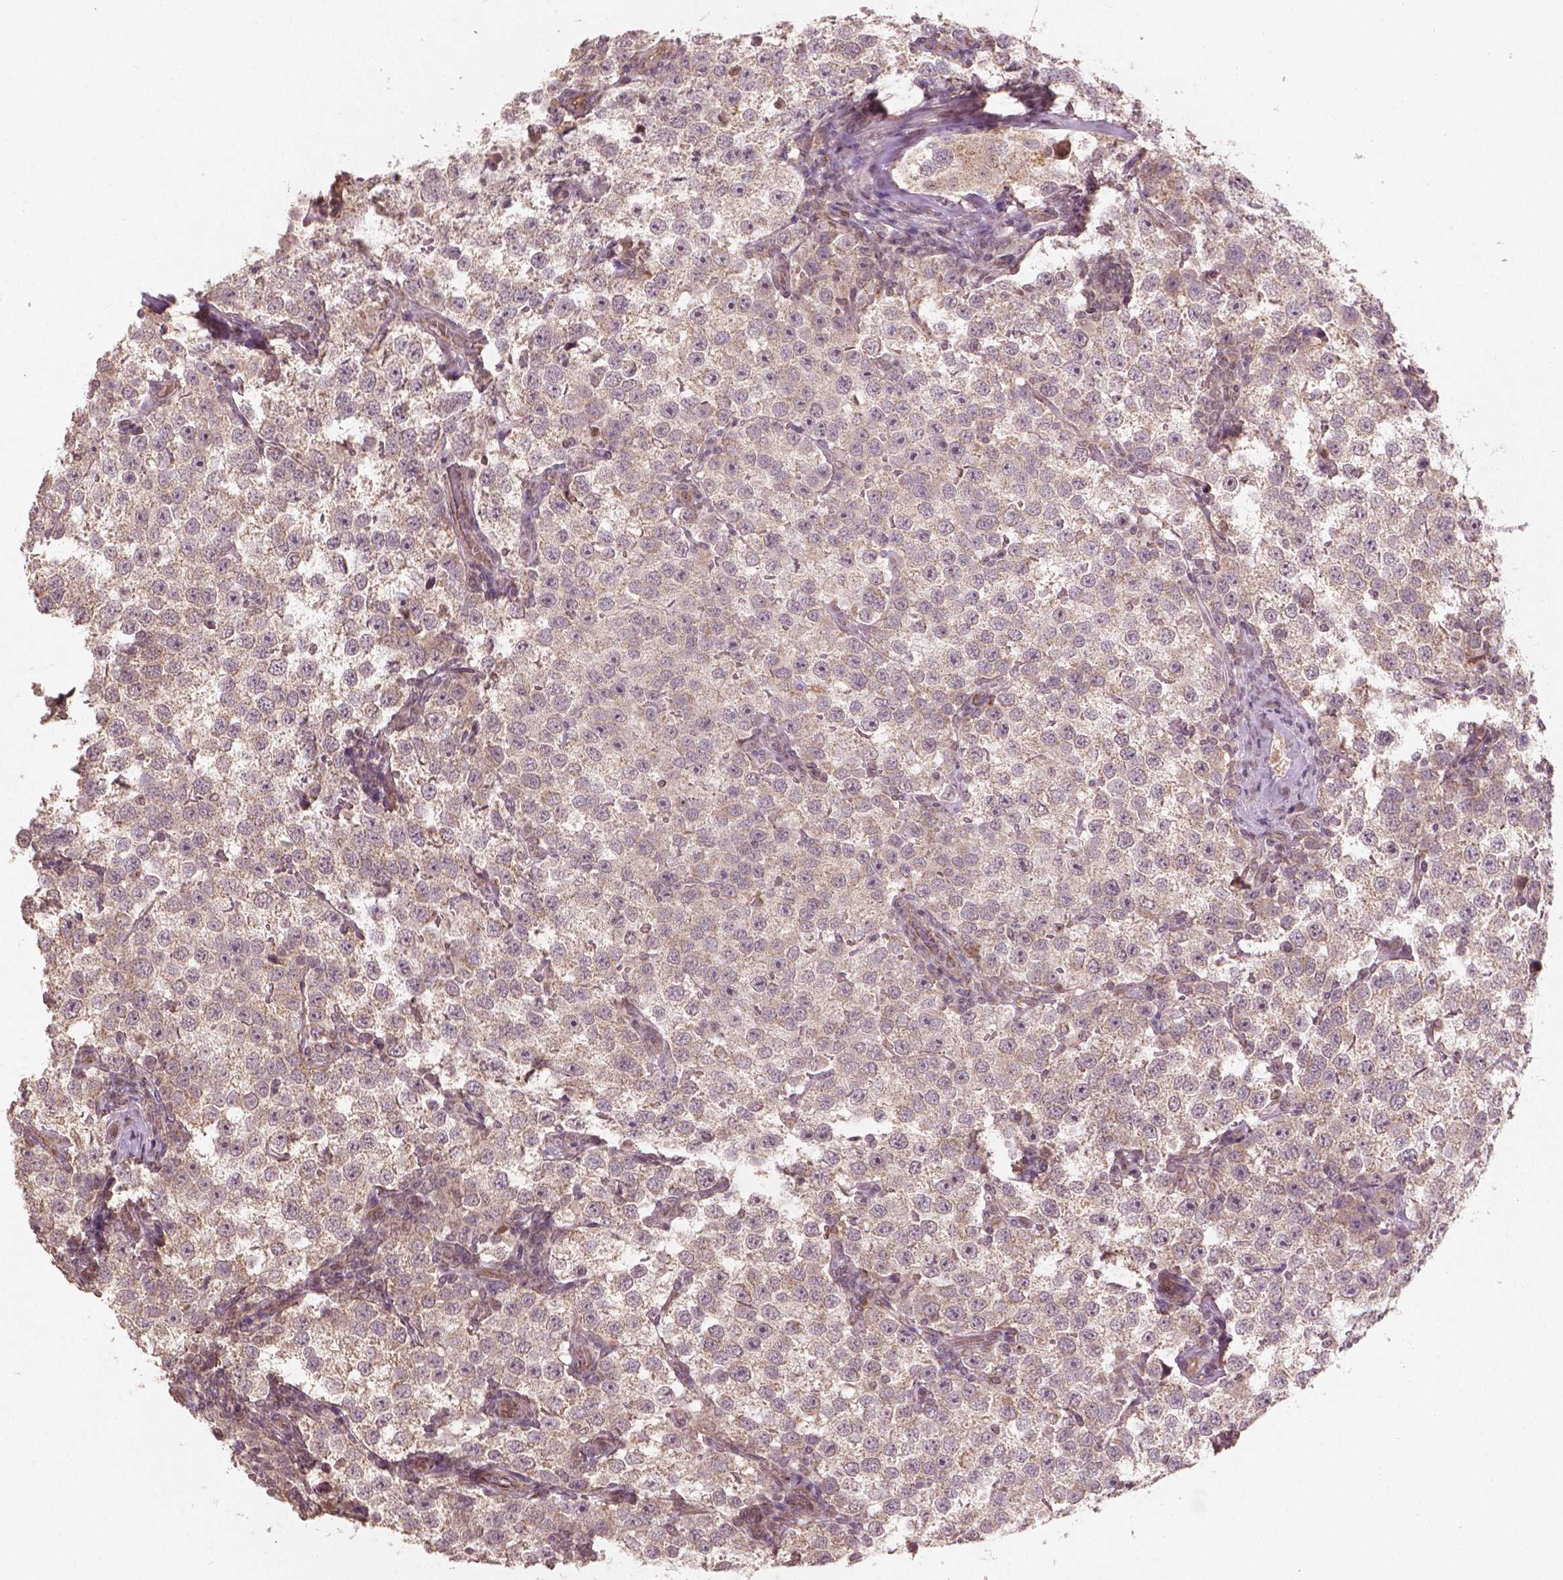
{"staining": {"intensity": "weak", "quantity": "<25%", "location": "cytoplasmic/membranous"}, "tissue": "testis cancer", "cell_type": "Tumor cells", "image_type": "cancer", "snomed": [{"axis": "morphology", "description": "Seminoma, NOS"}, {"axis": "topography", "description": "Testis"}], "caption": "Tumor cells are negative for brown protein staining in testis seminoma. Brightfield microscopy of IHC stained with DAB (brown) and hematoxylin (blue), captured at high magnification.", "gene": "SMAD2", "patient": {"sex": "male", "age": 37}}